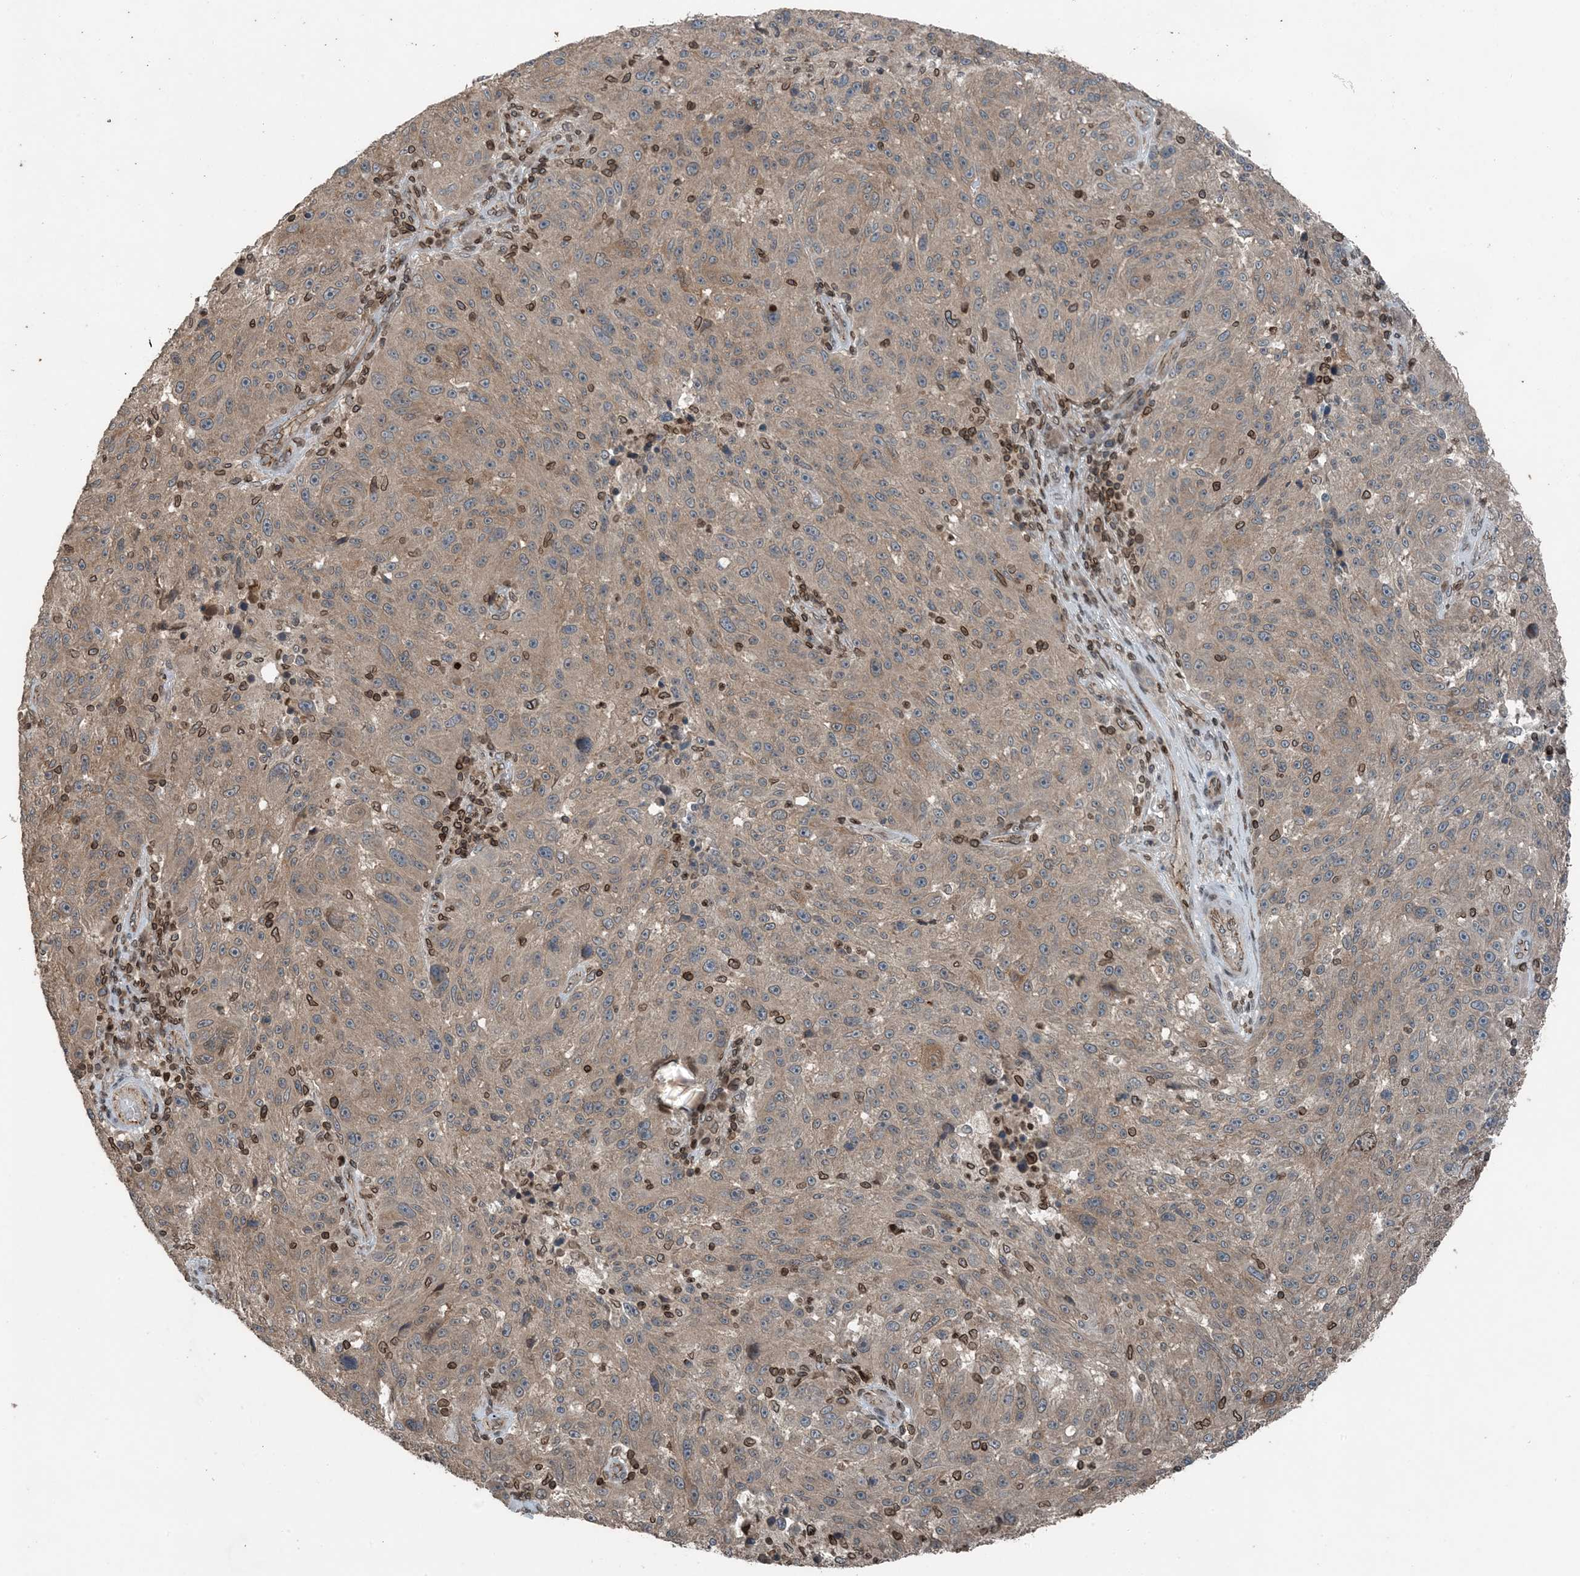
{"staining": {"intensity": "moderate", "quantity": ">75%", "location": "cytoplasmic/membranous"}, "tissue": "melanoma", "cell_type": "Tumor cells", "image_type": "cancer", "snomed": [{"axis": "morphology", "description": "Malignant melanoma, NOS"}, {"axis": "topography", "description": "Skin"}], "caption": "This photomicrograph demonstrates malignant melanoma stained with immunohistochemistry to label a protein in brown. The cytoplasmic/membranous of tumor cells show moderate positivity for the protein. Nuclei are counter-stained blue.", "gene": "ZFAND2B", "patient": {"sex": "male", "age": 53}}